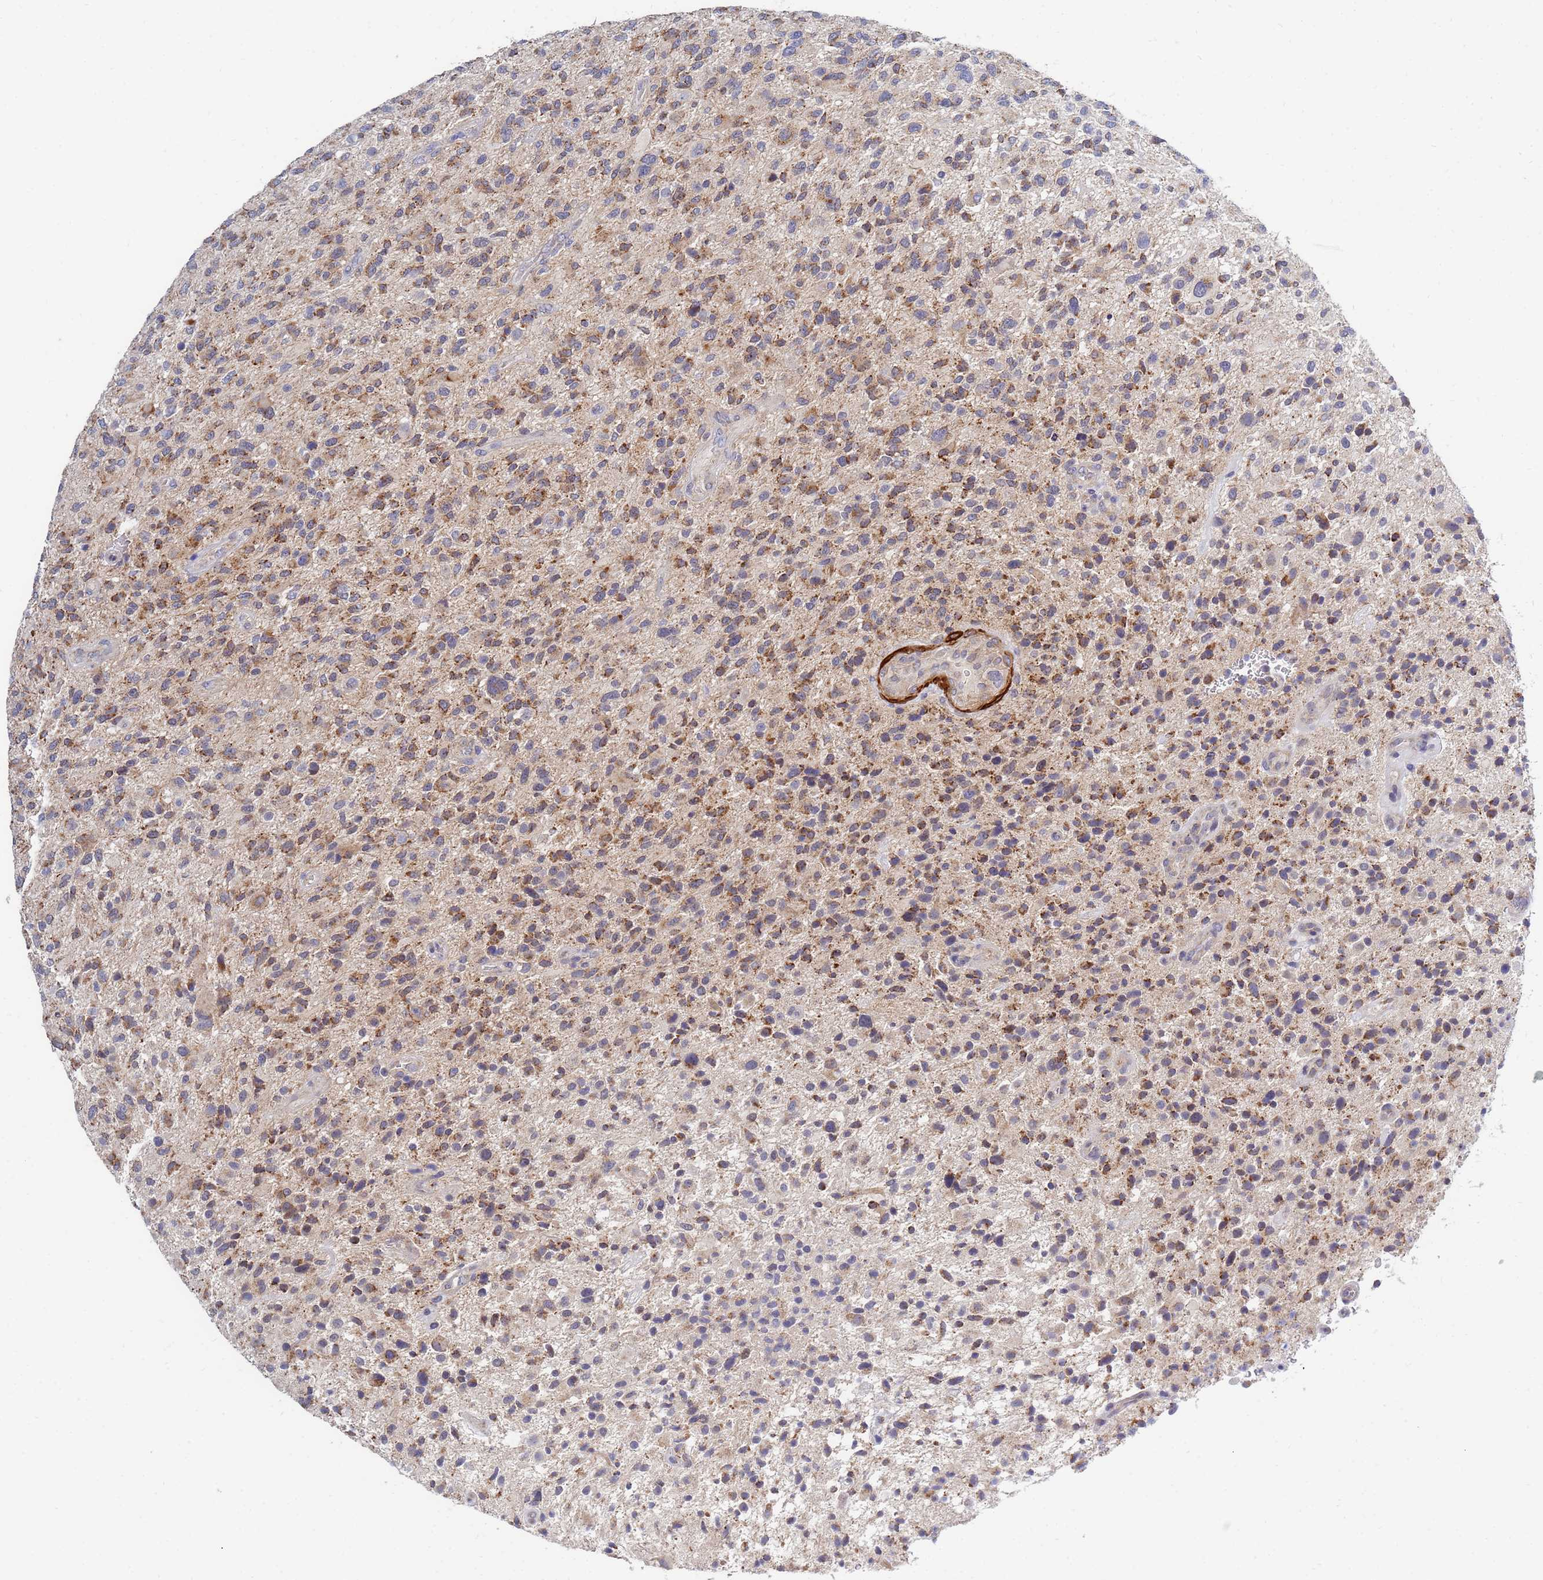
{"staining": {"intensity": "moderate", "quantity": "25%-75%", "location": "cytoplasmic/membranous"}, "tissue": "glioma", "cell_type": "Tumor cells", "image_type": "cancer", "snomed": [{"axis": "morphology", "description": "Glioma, malignant, High grade"}, {"axis": "topography", "description": "Brain"}], "caption": "The histopathology image reveals immunohistochemical staining of glioma. There is moderate cytoplasmic/membranous positivity is identified in about 25%-75% of tumor cells.", "gene": "SDR39U1", "patient": {"sex": "male", "age": 47}}